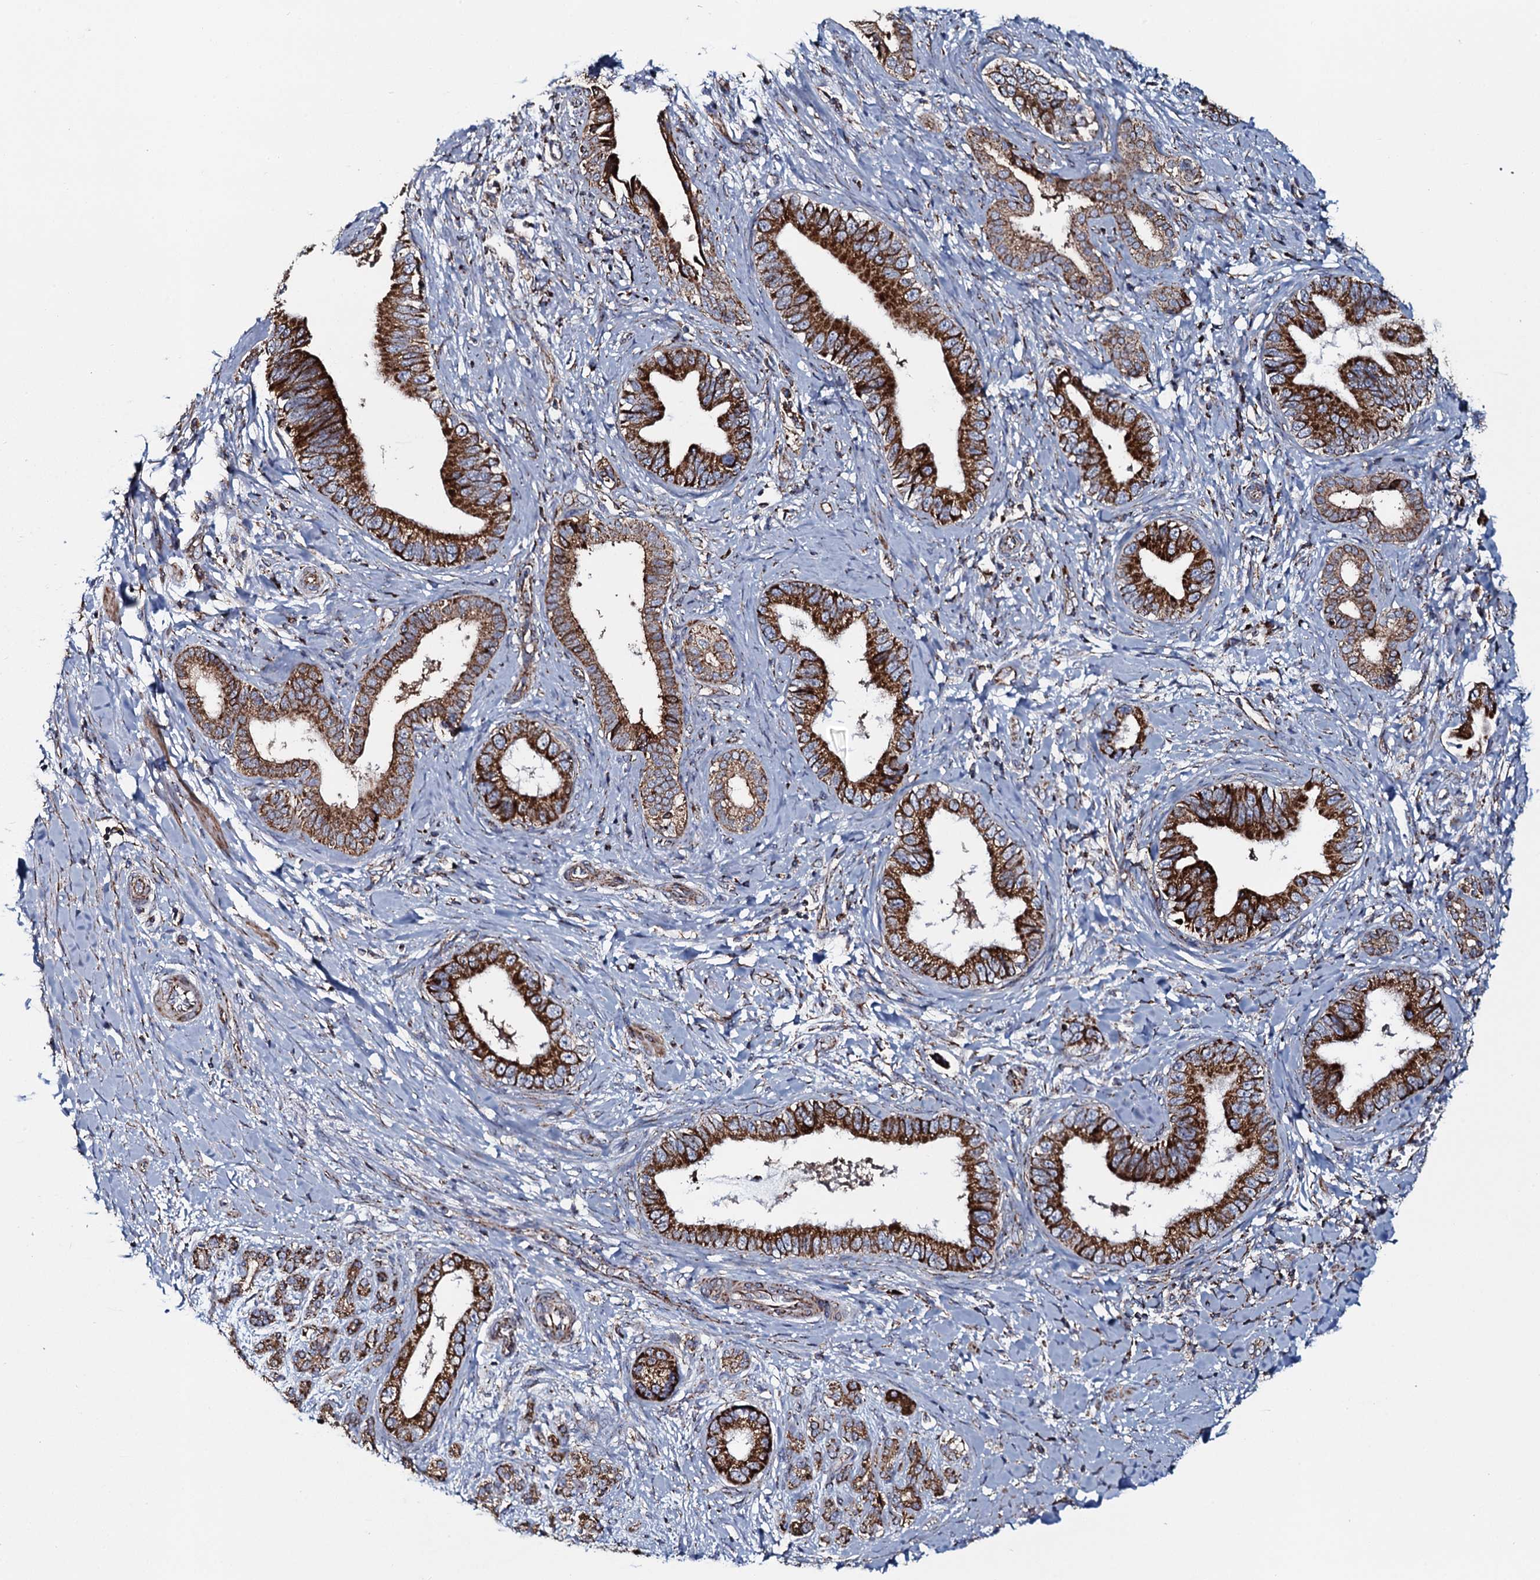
{"staining": {"intensity": "strong", "quantity": ">75%", "location": "cytoplasmic/membranous"}, "tissue": "pancreatic cancer", "cell_type": "Tumor cells", "image_type": "cancer", "snomed": [{"axis": "morphology", "description": "Adenocarcinoma, NOS"}, {"axis": "topography", "description": "Pancreas"}], "caption": "Human pancreatic cancer (adenocarcinoma) stained with a brown dye reveals strong cytoplasmic/membranous positive expression in approximately >75% of tumor cells.", "gene": "EVC2", "patient": {"sex": "female", "age": 55}}